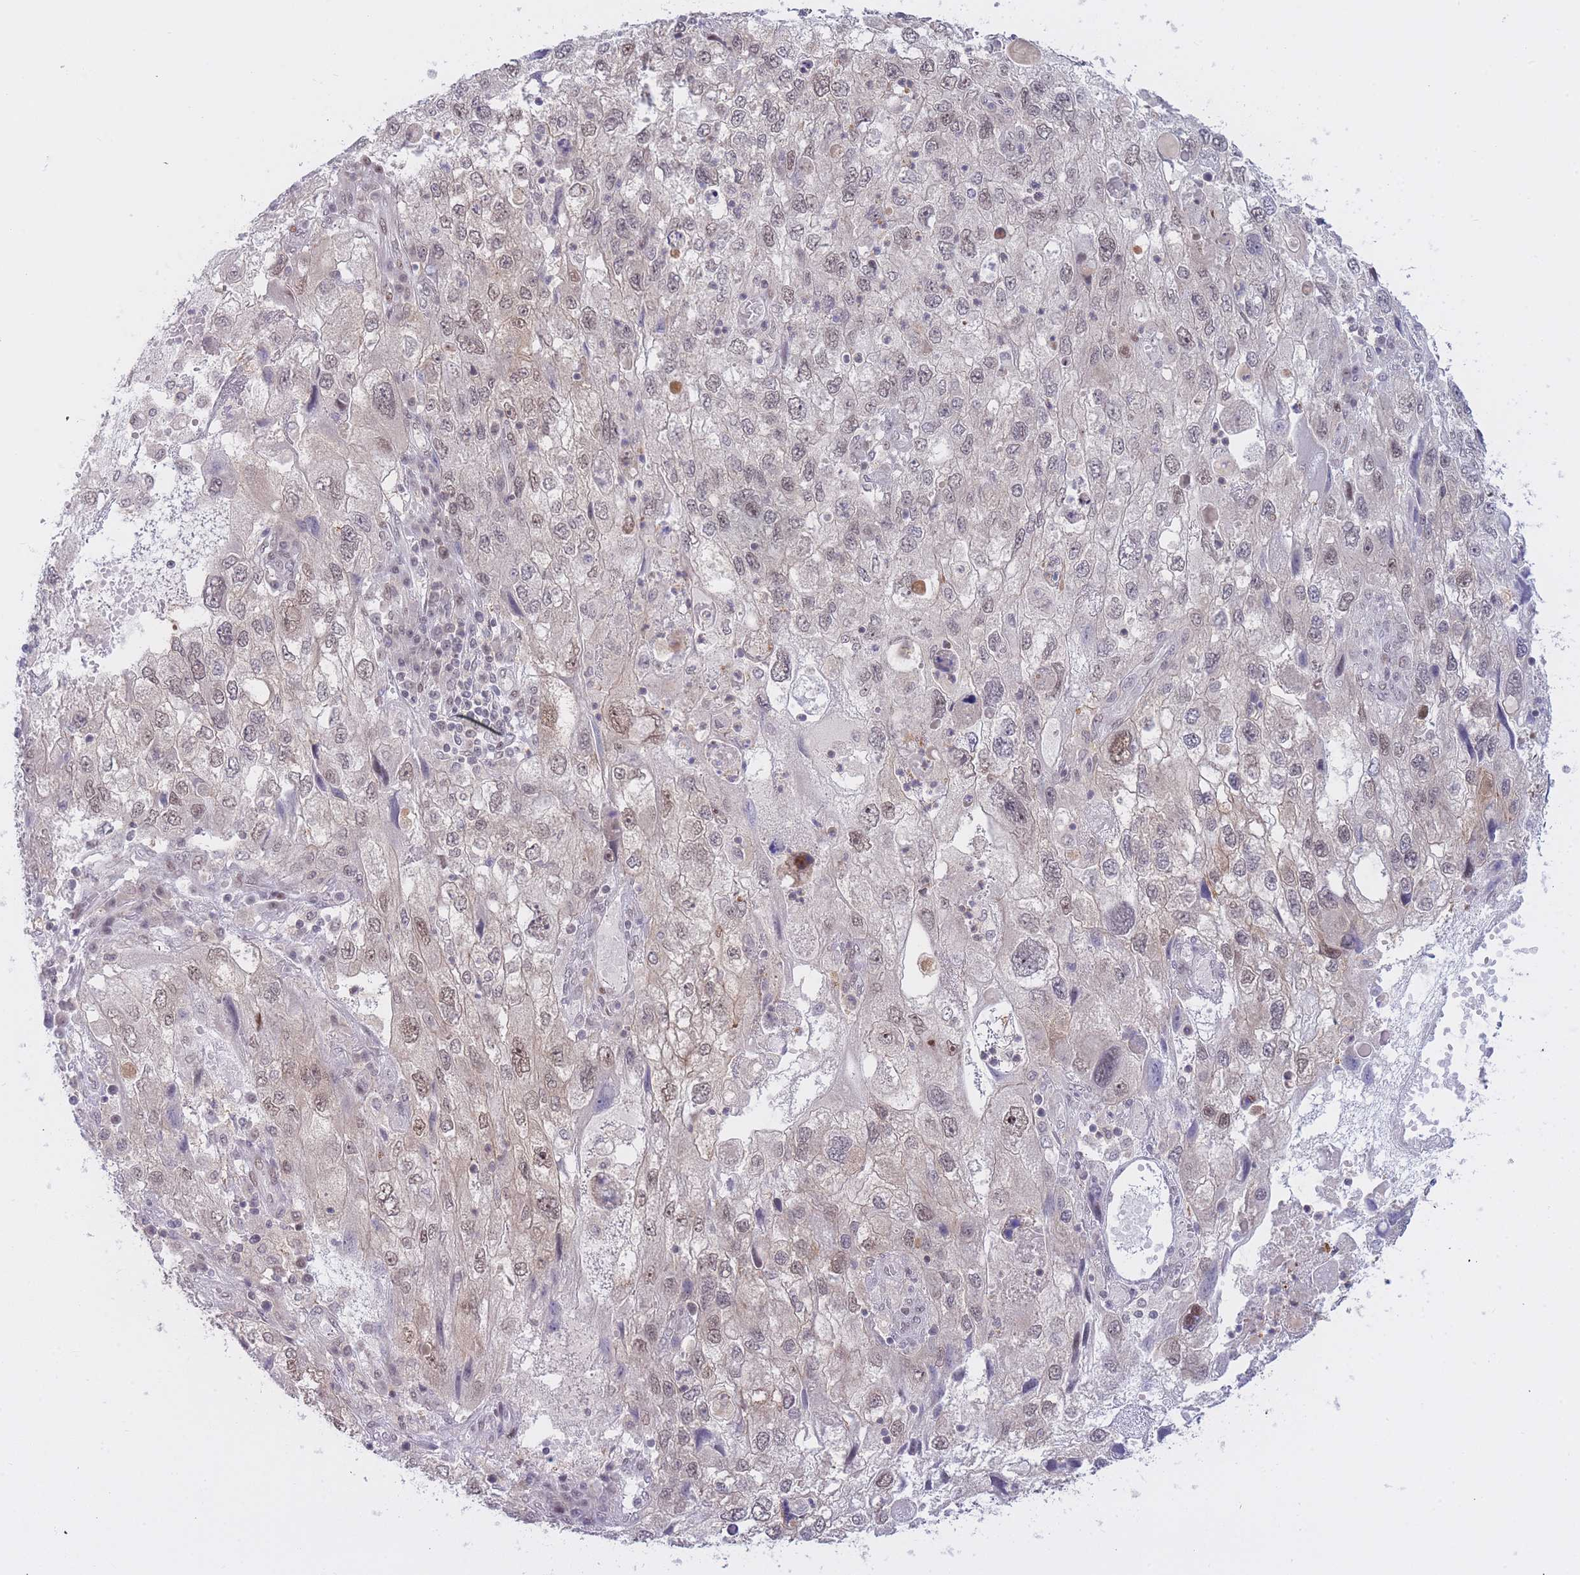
{"staining": {"intensity": "moderate", "quantity": "25%-75%", "location": "nuclear"}, "tissue": "endometrial cancer", "cell_type": "Tumor cells", "image_type": "cancer", "snomed": [{"axis": "morphology", "description": "Adenocarcinoma, NOS"}, {"axis": "topography", "description": "Endometrium"}], "caption": "This is a micrograph of immunohistochemistry staining of endometrial cancer, which shows moderate positivity in the nuclear of tumor cells.", "gene": "DEAF1", "patient": {"sex": "female", "age": 49}}